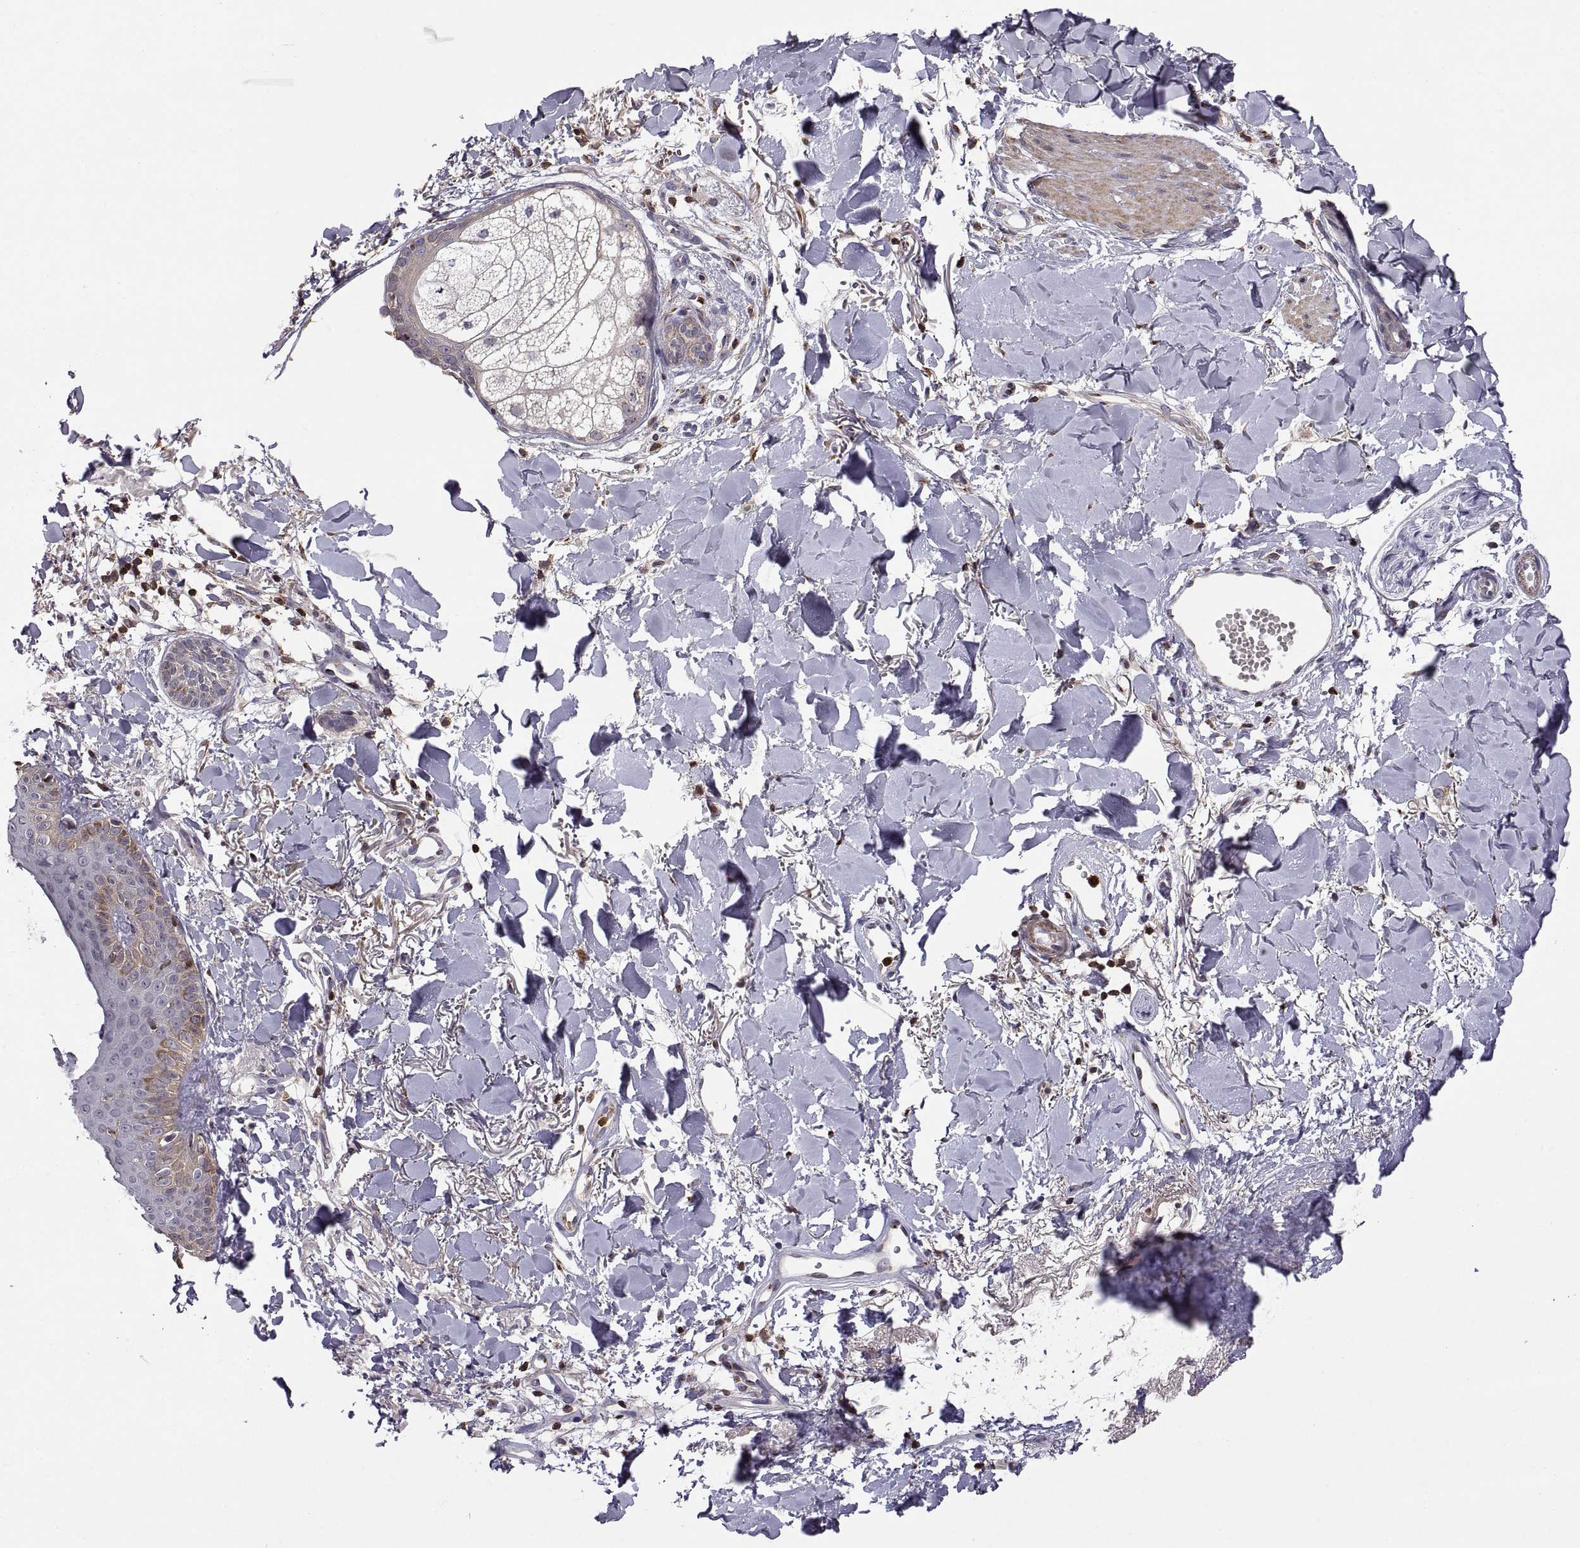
{"staining": {"intensity": "moderate", "quantity": "<25%", "location": "cytoplasmic/membranous"}, "tissue": "skin cancer", "cell_type": "Tumor cells", "image_type": "cancer", "snomed": [{"axis": "morphology", "description": "Normal tissue, NOS"}, {"axis": "morphology", "description": "Basal cell carcinoma"}, {"axis": "topography", "description": "Skin"}], "caption": "This histopathology image displays skin basal cell carcinoma stained with immunohistochemistry to label a protein in brown. The cytoplasmic/membranous of tumor cells show moderate positivity for the protein. Nuclei are counter-stained blue.", "gene": "ACAP1", "patient": {"sex": "male", "age": 84}}